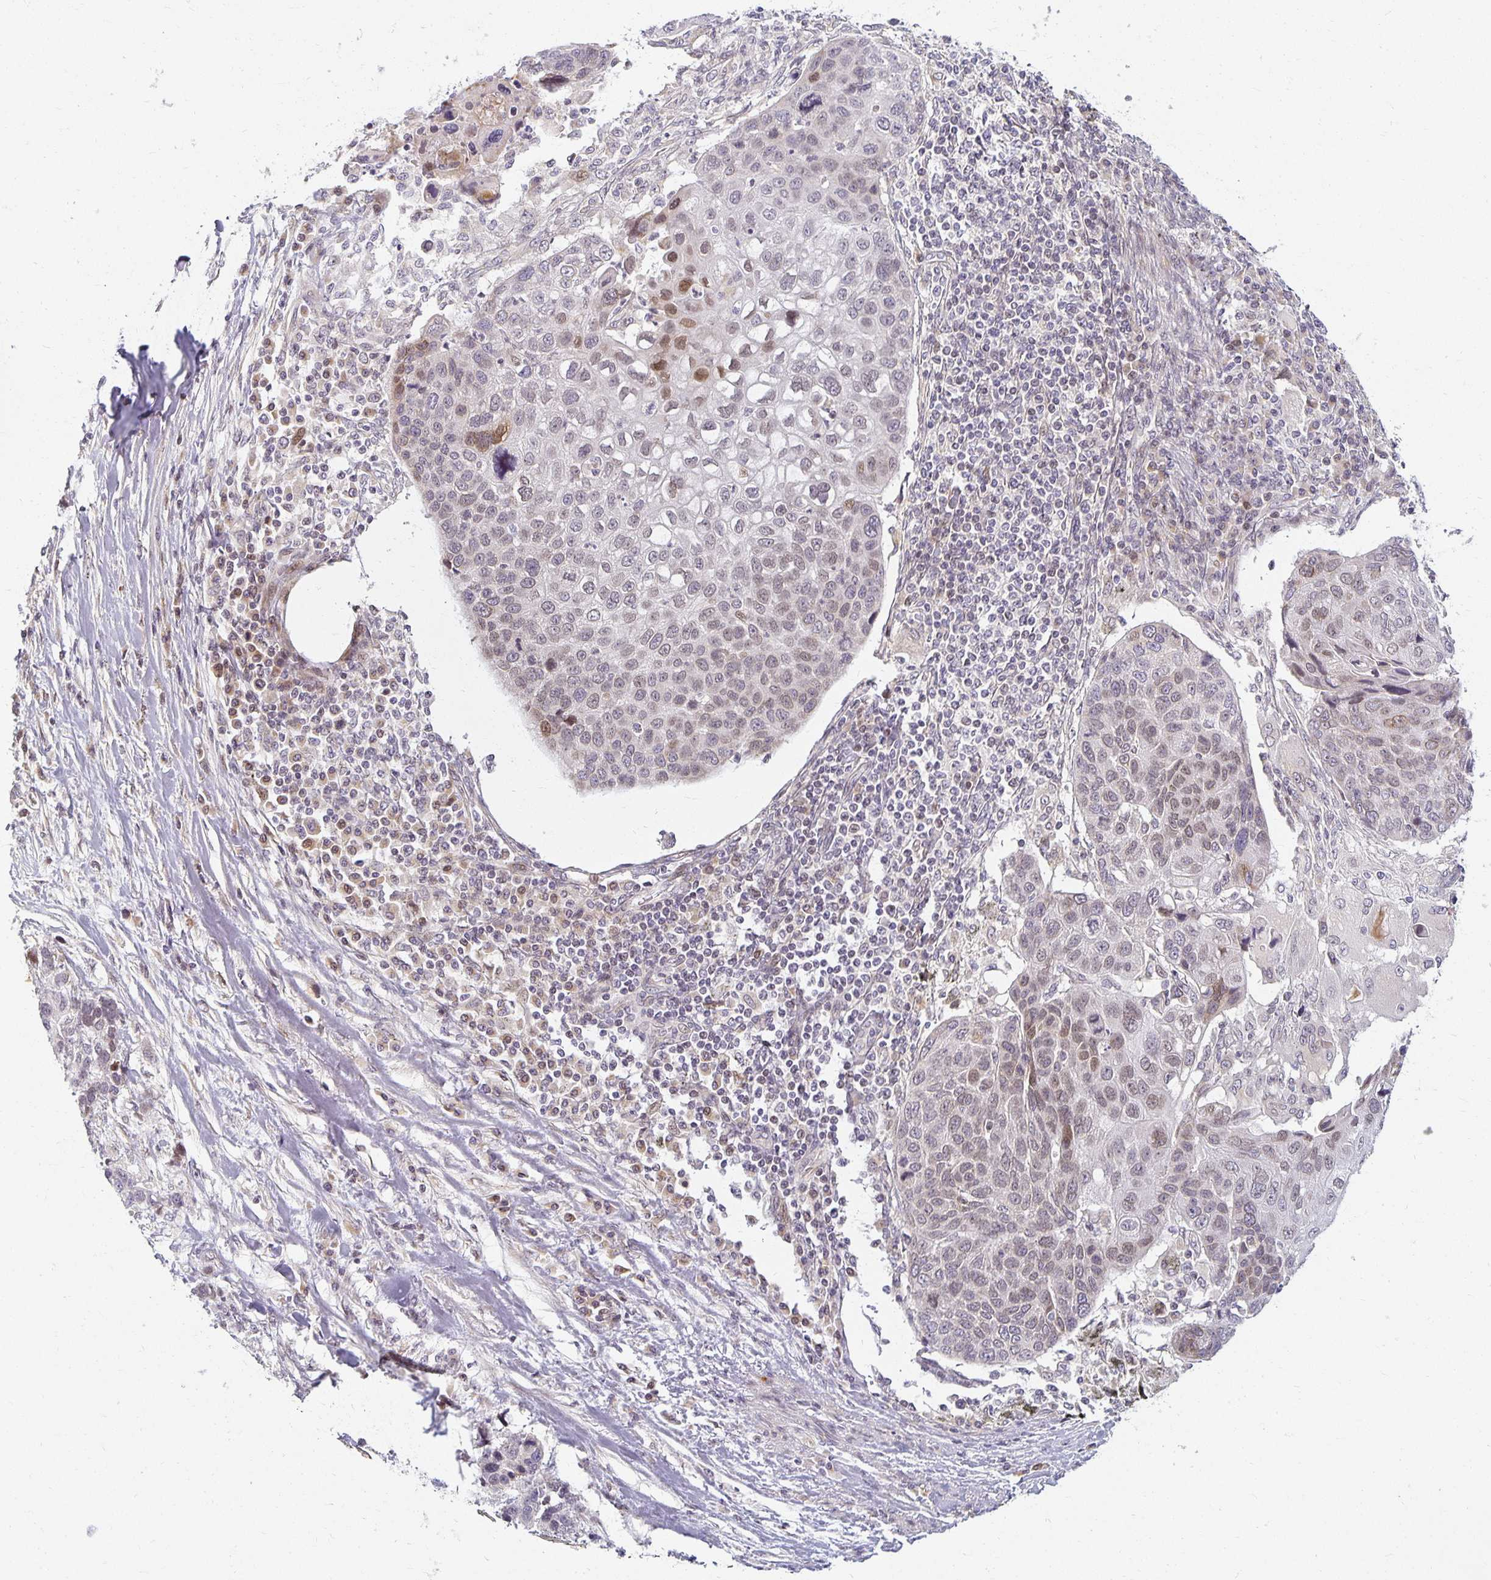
{"staining": {"intensity": "moderate", "quantity": "25%-75%", "location": "nuclear"}, "tissue": "lung cancer", "cell_type": "Tumor cells", "image_type": "cancer", "snomed": [{"axis": "morphology", "description": "Squamous cell carcinoma, NOS"}, {"axis": "topography", "description": "Lymph node"}, {"axis": "topography", "description": "Lung"}], "caption": "A medium amount of moderate nuclear positivity is seen in about 25%-75% of tumor cells in lung cancer (squamous cell carcinoma) tissue. (Brightfield microscopy of DAB IHC at high magnification).", "gene": "EHF", "patient": {"sex": "male", "age": 61}}